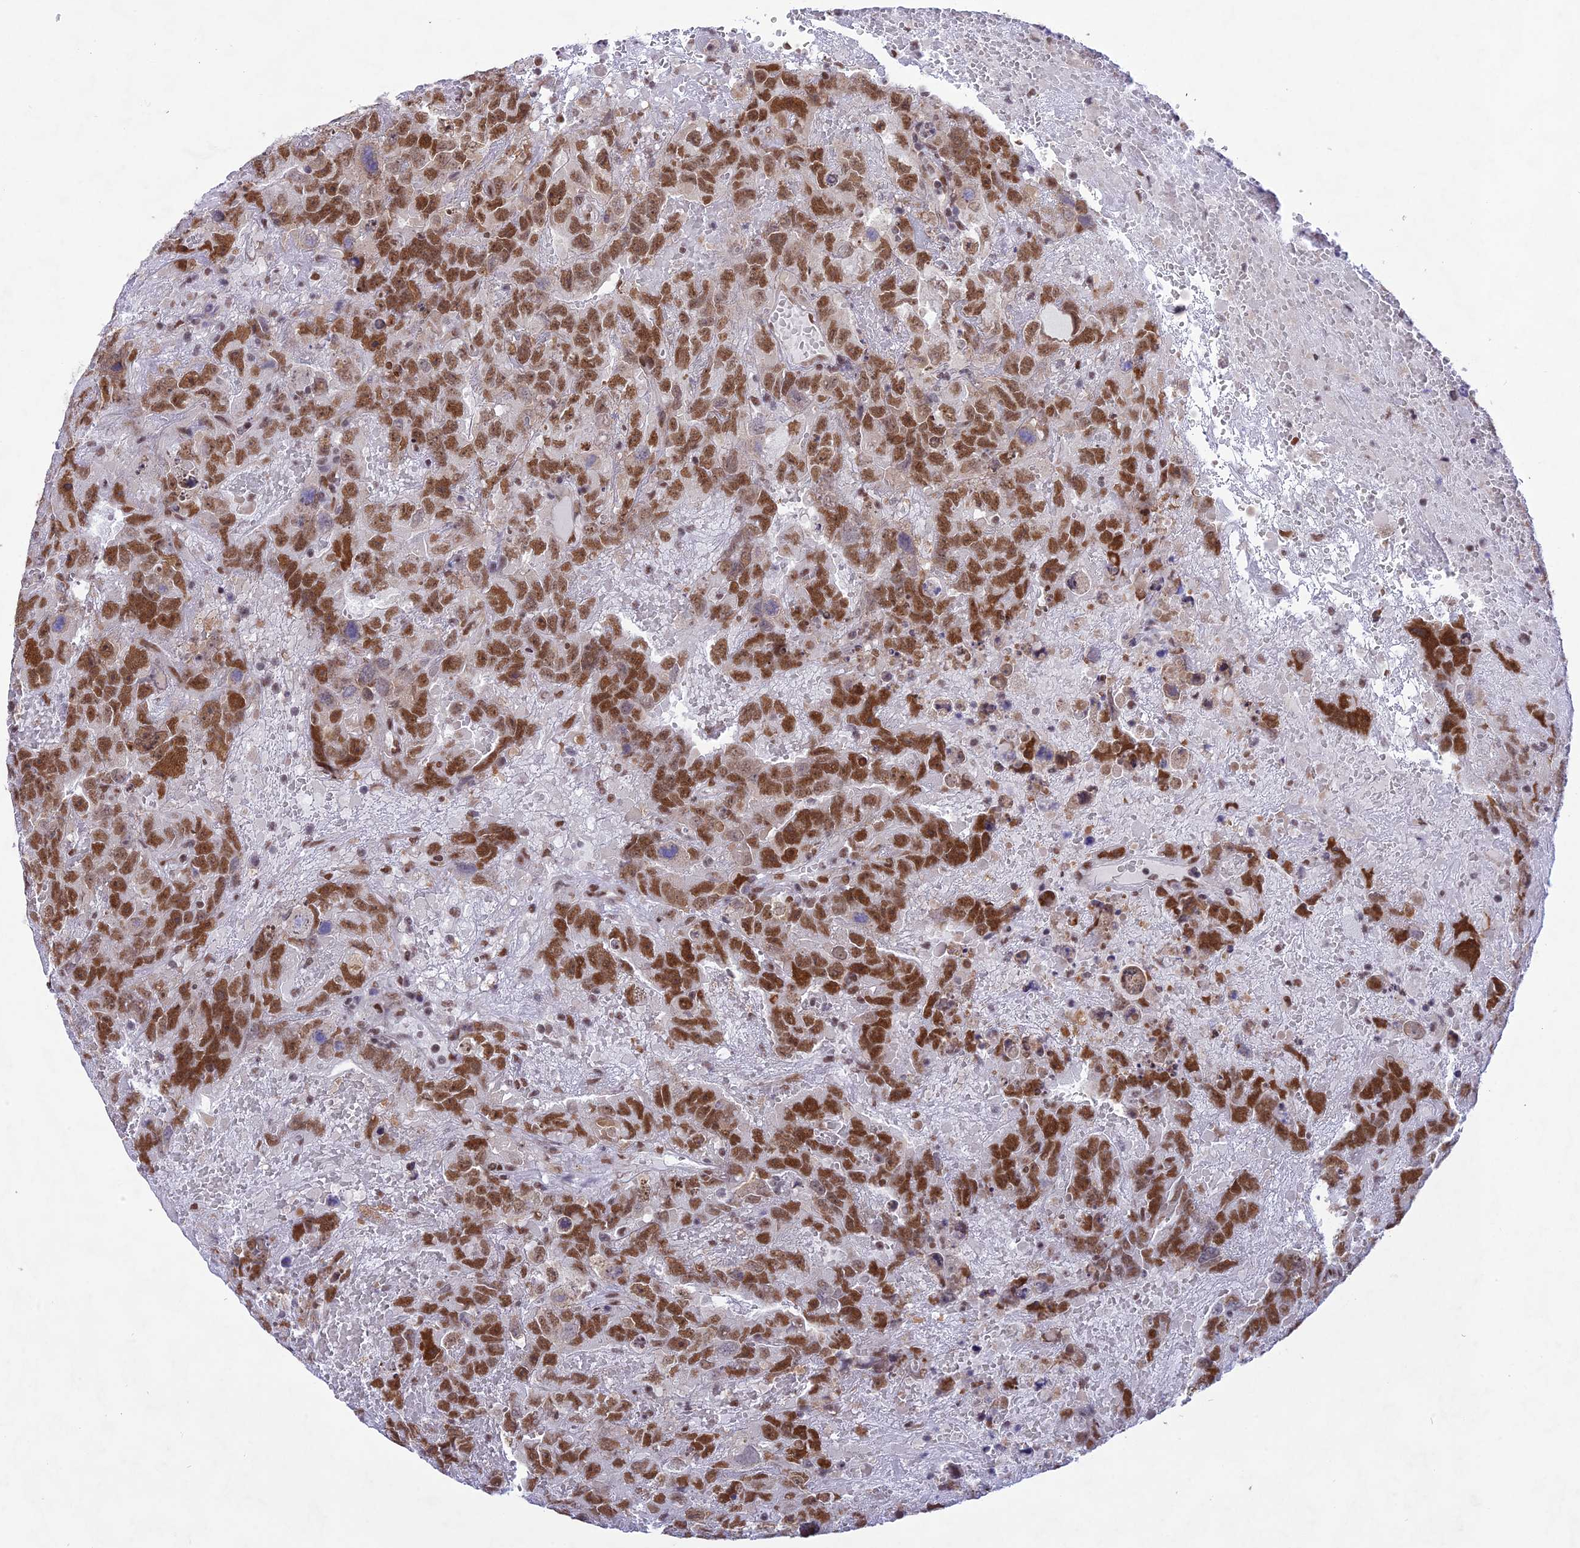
{"staining": {"intensity": "strong", "quantity": ">75%", "location": "nuclear"}, "tissue": "testis cancer", "cell_type": "Tumor cells", "image_type": "cancer", "snomed": [{"axis": "morphology", "description": "Carcinoma, Embryonal, NOS"}, {"axis": "topography", "description": "Testis"}], "caption": "Immunohistochemical staining of human testis cancer (embryonal carcinoma) displays high levels of strong nuclear positivity in about >75% of tumor cells. (DAB = brown stain, brightfield microscopy at high magnification).", "gene": "DDX1", "patient": {"sex": "male", "age": 45}}